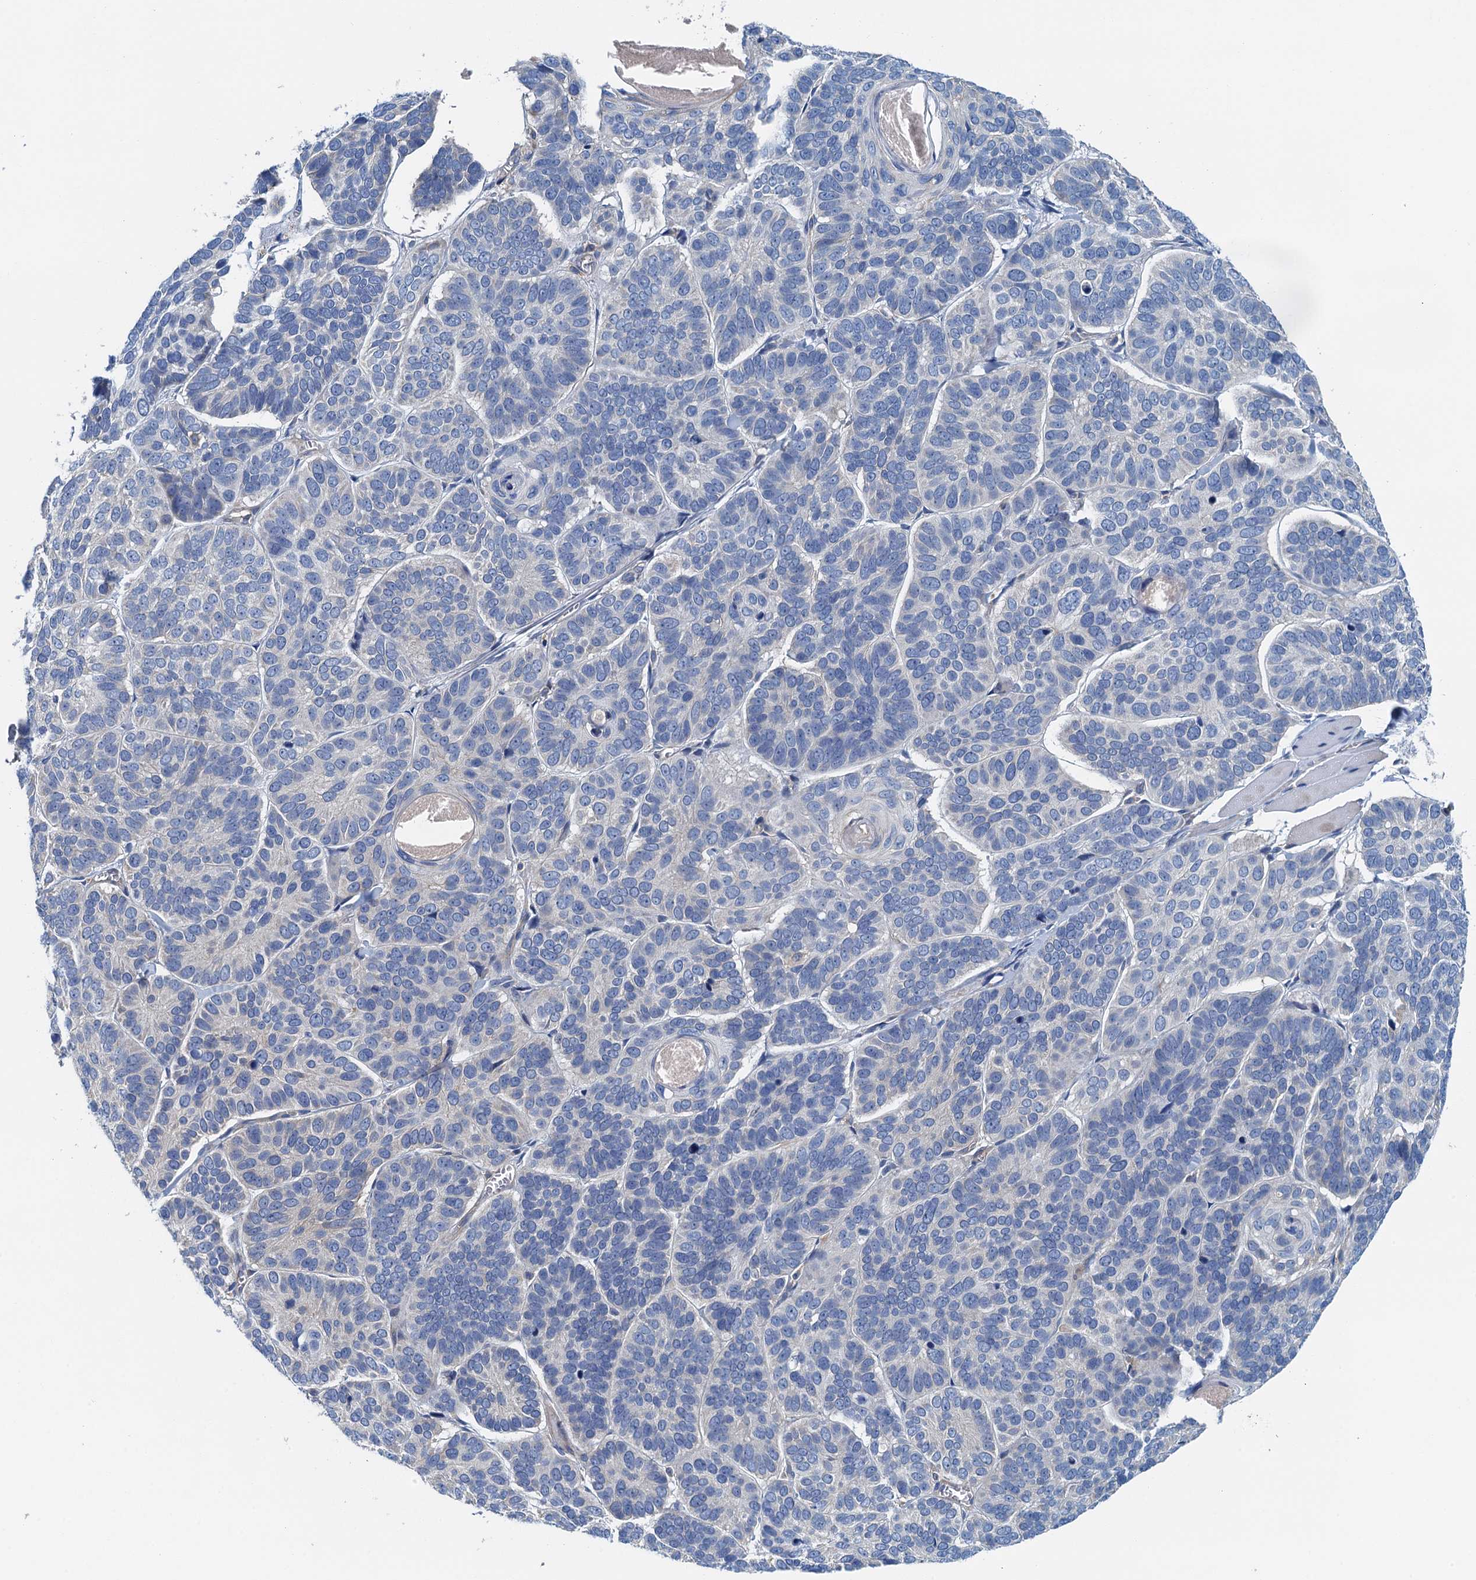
{"staining": {"intensity": "negative", "quantity": "none", "location": "none"}, "tissue": "skin cancer", "cell_type": "Tumor cells", "image_type": "cancer", "snomed": [{"axis": "morphology", "description": "Basal cell carcinoma"}, {"axis": "topography", "description": "Skin"}], "caption": "The image shows no staining of tumor cells in basal cell carcinoma (skin).", "gene": "PPP1R14D", "patient": {"sex": "male", "age": 62}}